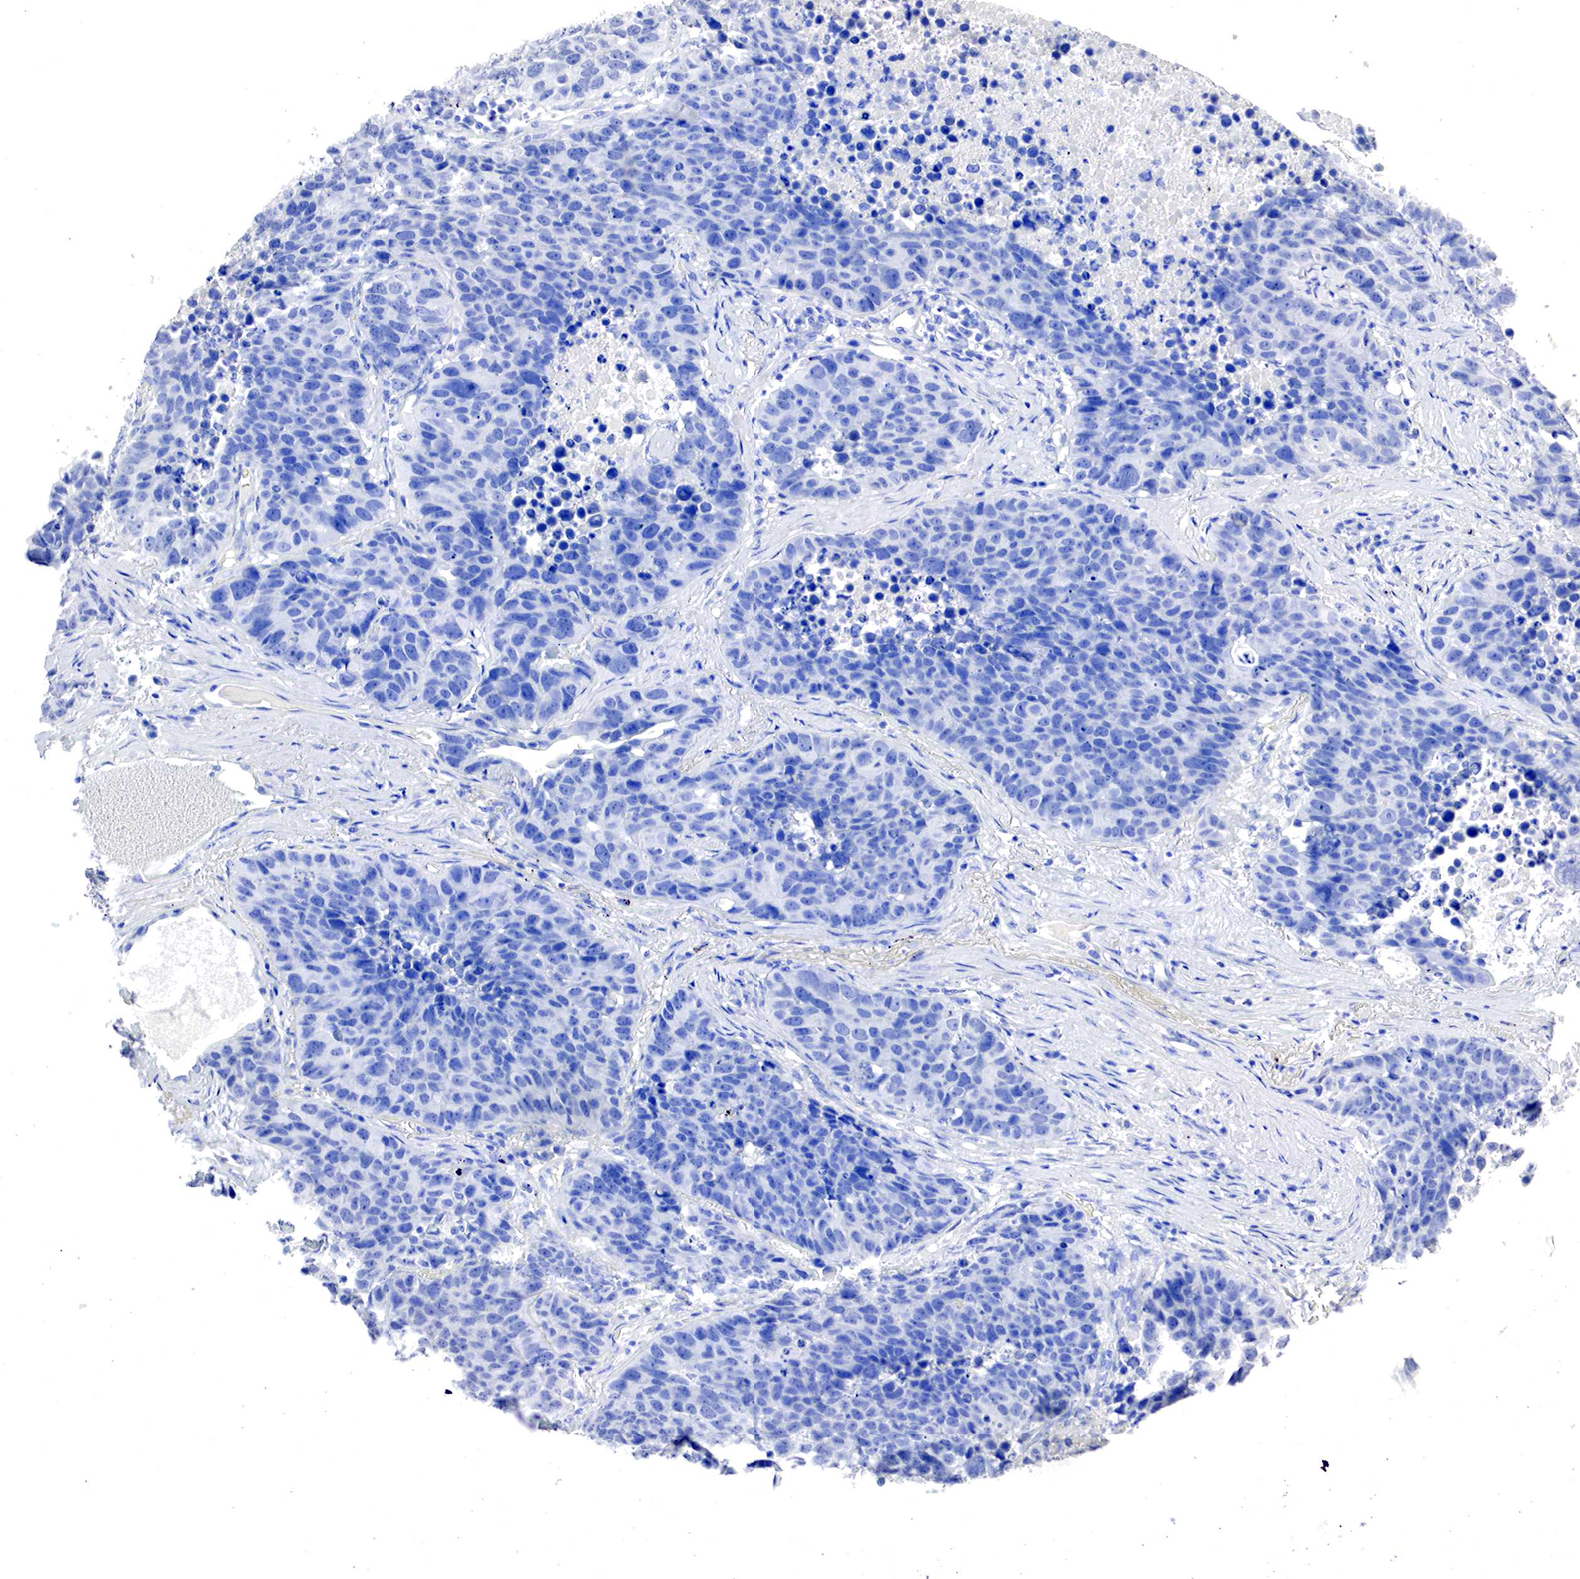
{"staining": {"intensity": "negative", "quantity": "none", "location": "none"}, "tissue": "lung cancer", "cell_type": "Tumor cells", "image_type": "cancer", "snomed": [{"axis": "morphology", "description": "Carcinoid, malignant, NOS"}, {"axis": "topography", "description": "Lung"}], "caption": "Photomicrograph shows no significant protein positivity in tumor cells of malignant carcinoid (lung). (Immunohistochemistry (ihc), brightfield microscopy, high magnification).", "gene": "OTC", "patient": {"sex": "male", "age": 60}}